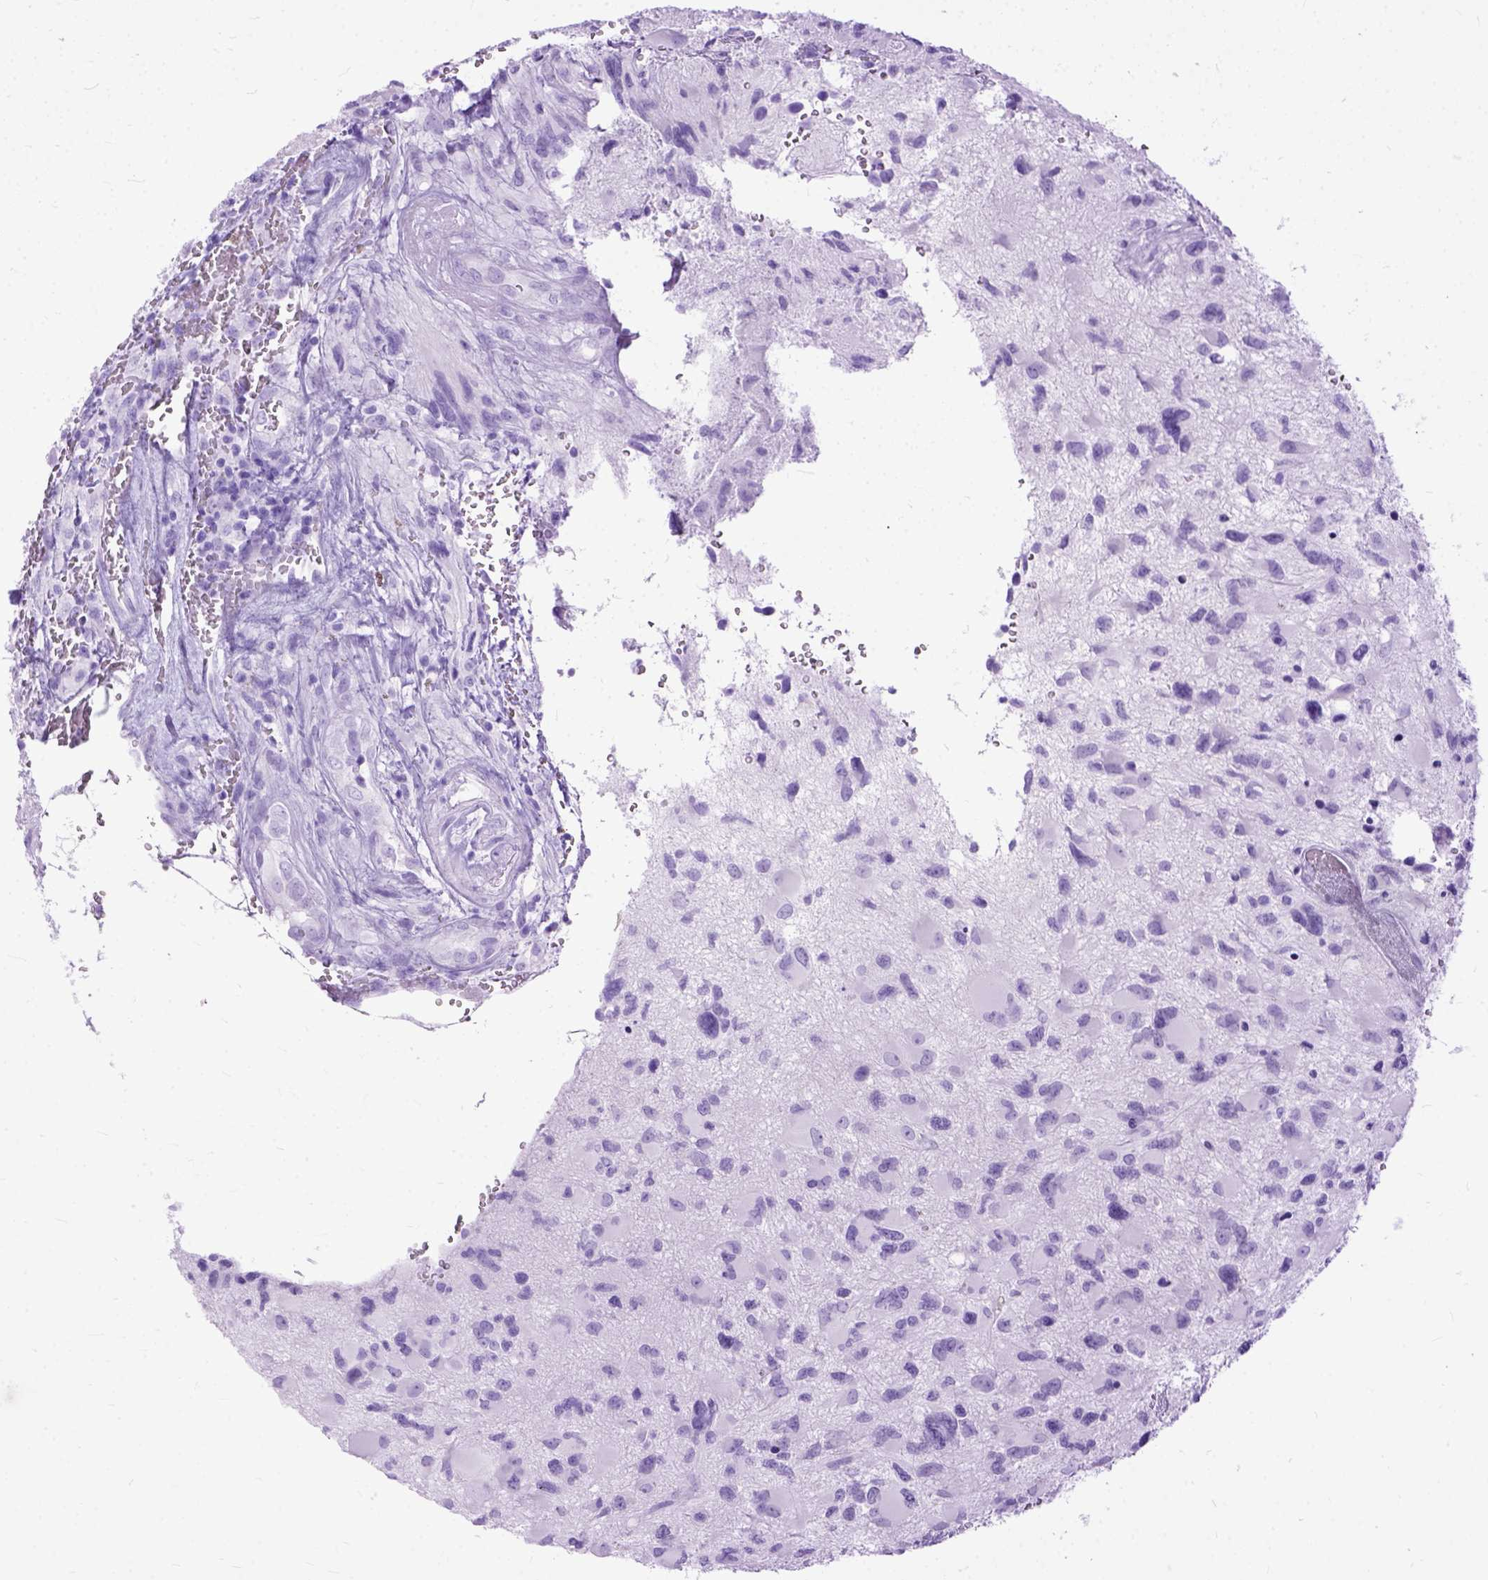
{"staining": {"intensity": "negative", "quantity": "none", "location": "none"}, "tissue": "glioma", "cell_type": "Tumor cells", "image_type": "cancer", "snomed": [{"axis": "morphology", "description": "Glioma, malignant, NOS"}, {"axis": "morphology", "description": "Glioma, malignant, High grade"}, {"axis": "topography", "description": "Brain"}], "caption": "An immunohistochemistry photomicrograph of malignant glioma (high-grade) is shown. There is no staining in tumor cells of malignant glioma (high-grade).", "gene": "GNGT1", "patient": {"sex": "female", "age": 71}}